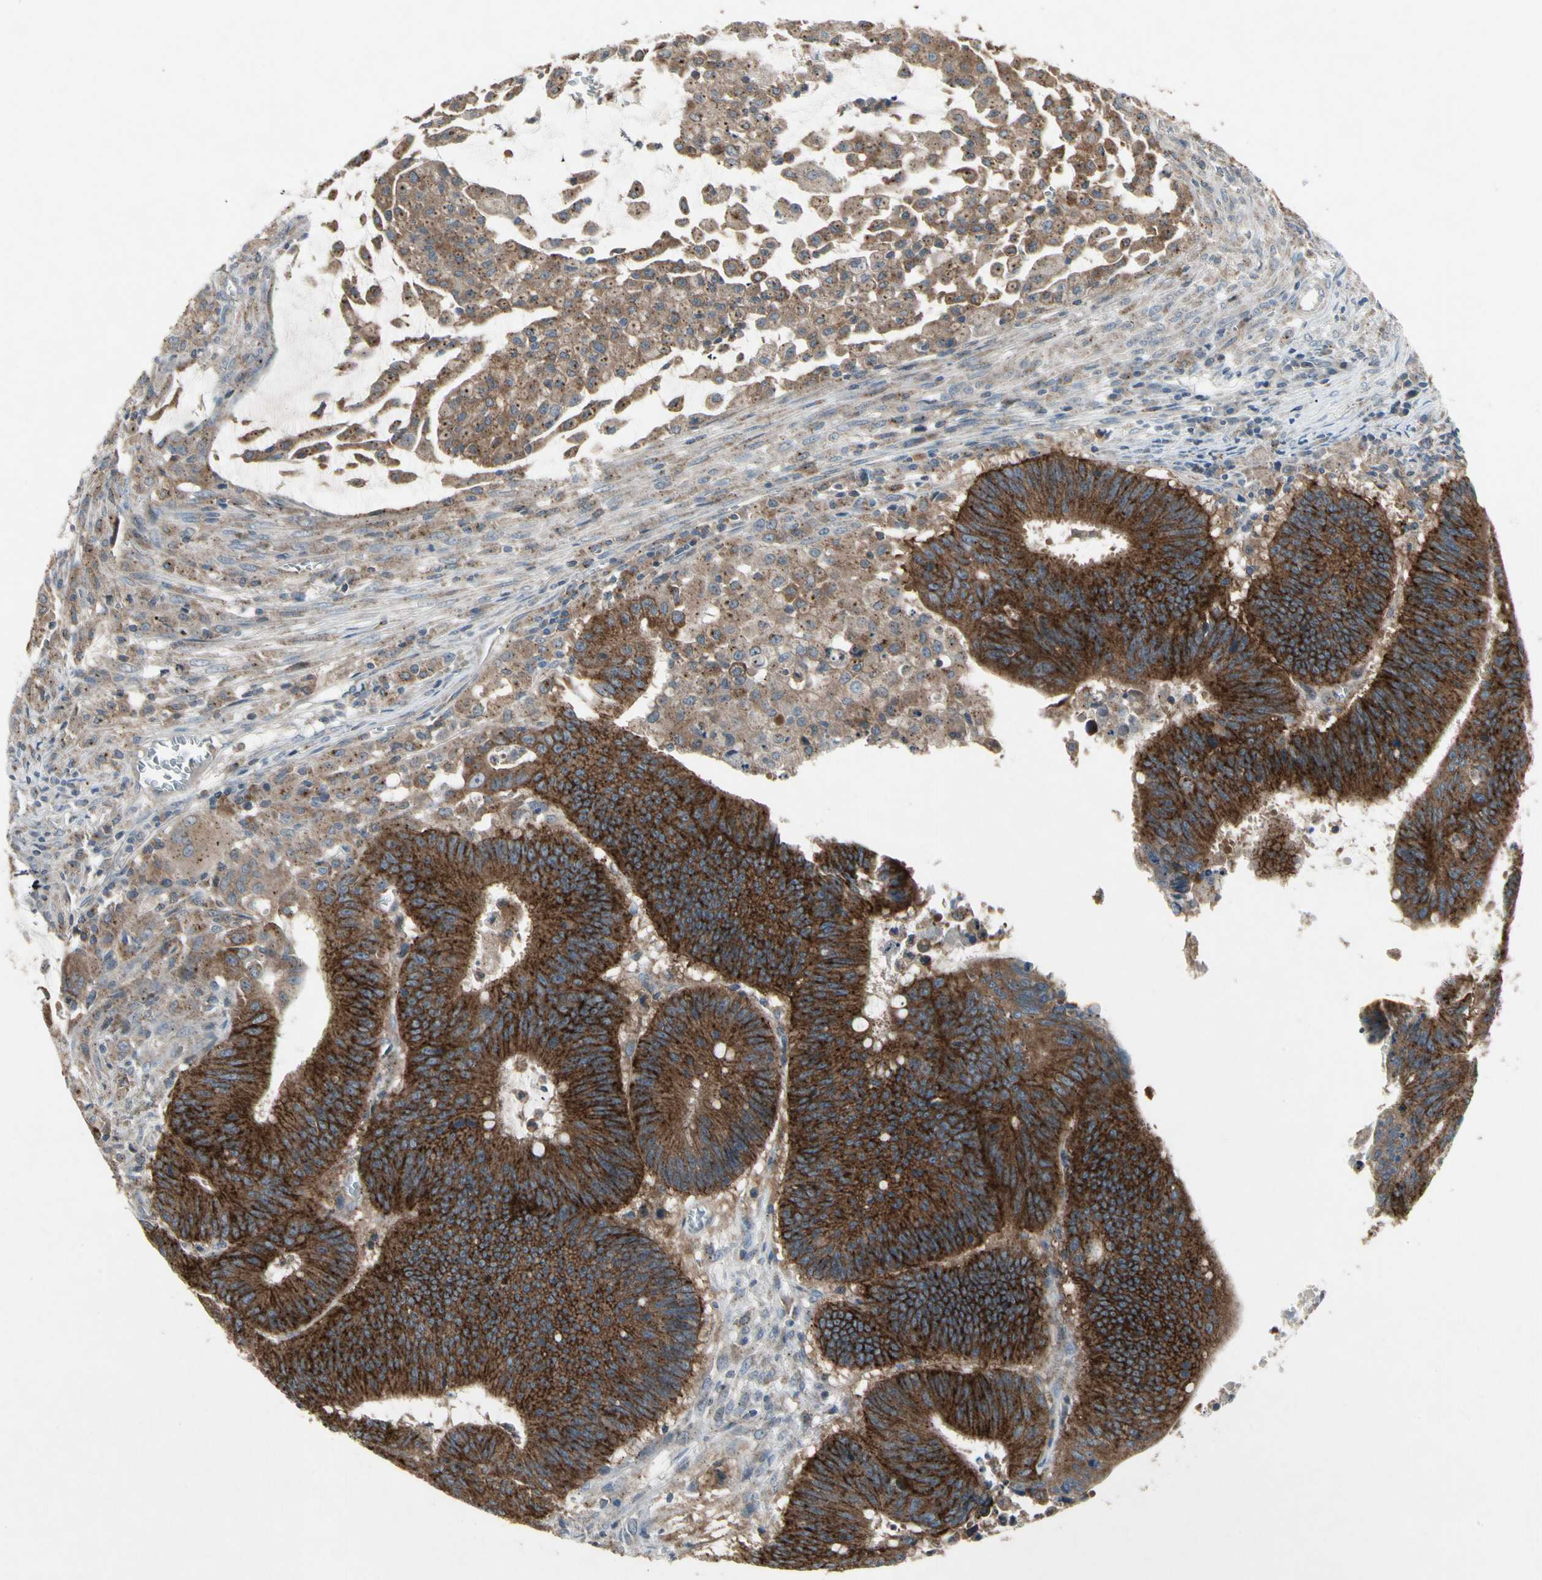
{"staining": {"intensity": "strong", "quantity": ">75%", "location": "cytoplasmic/membranous"}, "tissue": "colorectal cancer", "cell_type": "Tumor cells", "image_type": "cancer", "snomed": [{"axis": "morphology", "description": "Adenocarcinoma, NOS"}, {"axis": "topography", "description": "Colon"}], "caption": "This histopathology image displays IHC staining of colorectal cancer (adenocarcinoma), with high strong cytoplasmic/membranous expression in about >75% of tumor cells.", "gene": "NMI", "patient": {"sex": "male", "age": 45}}